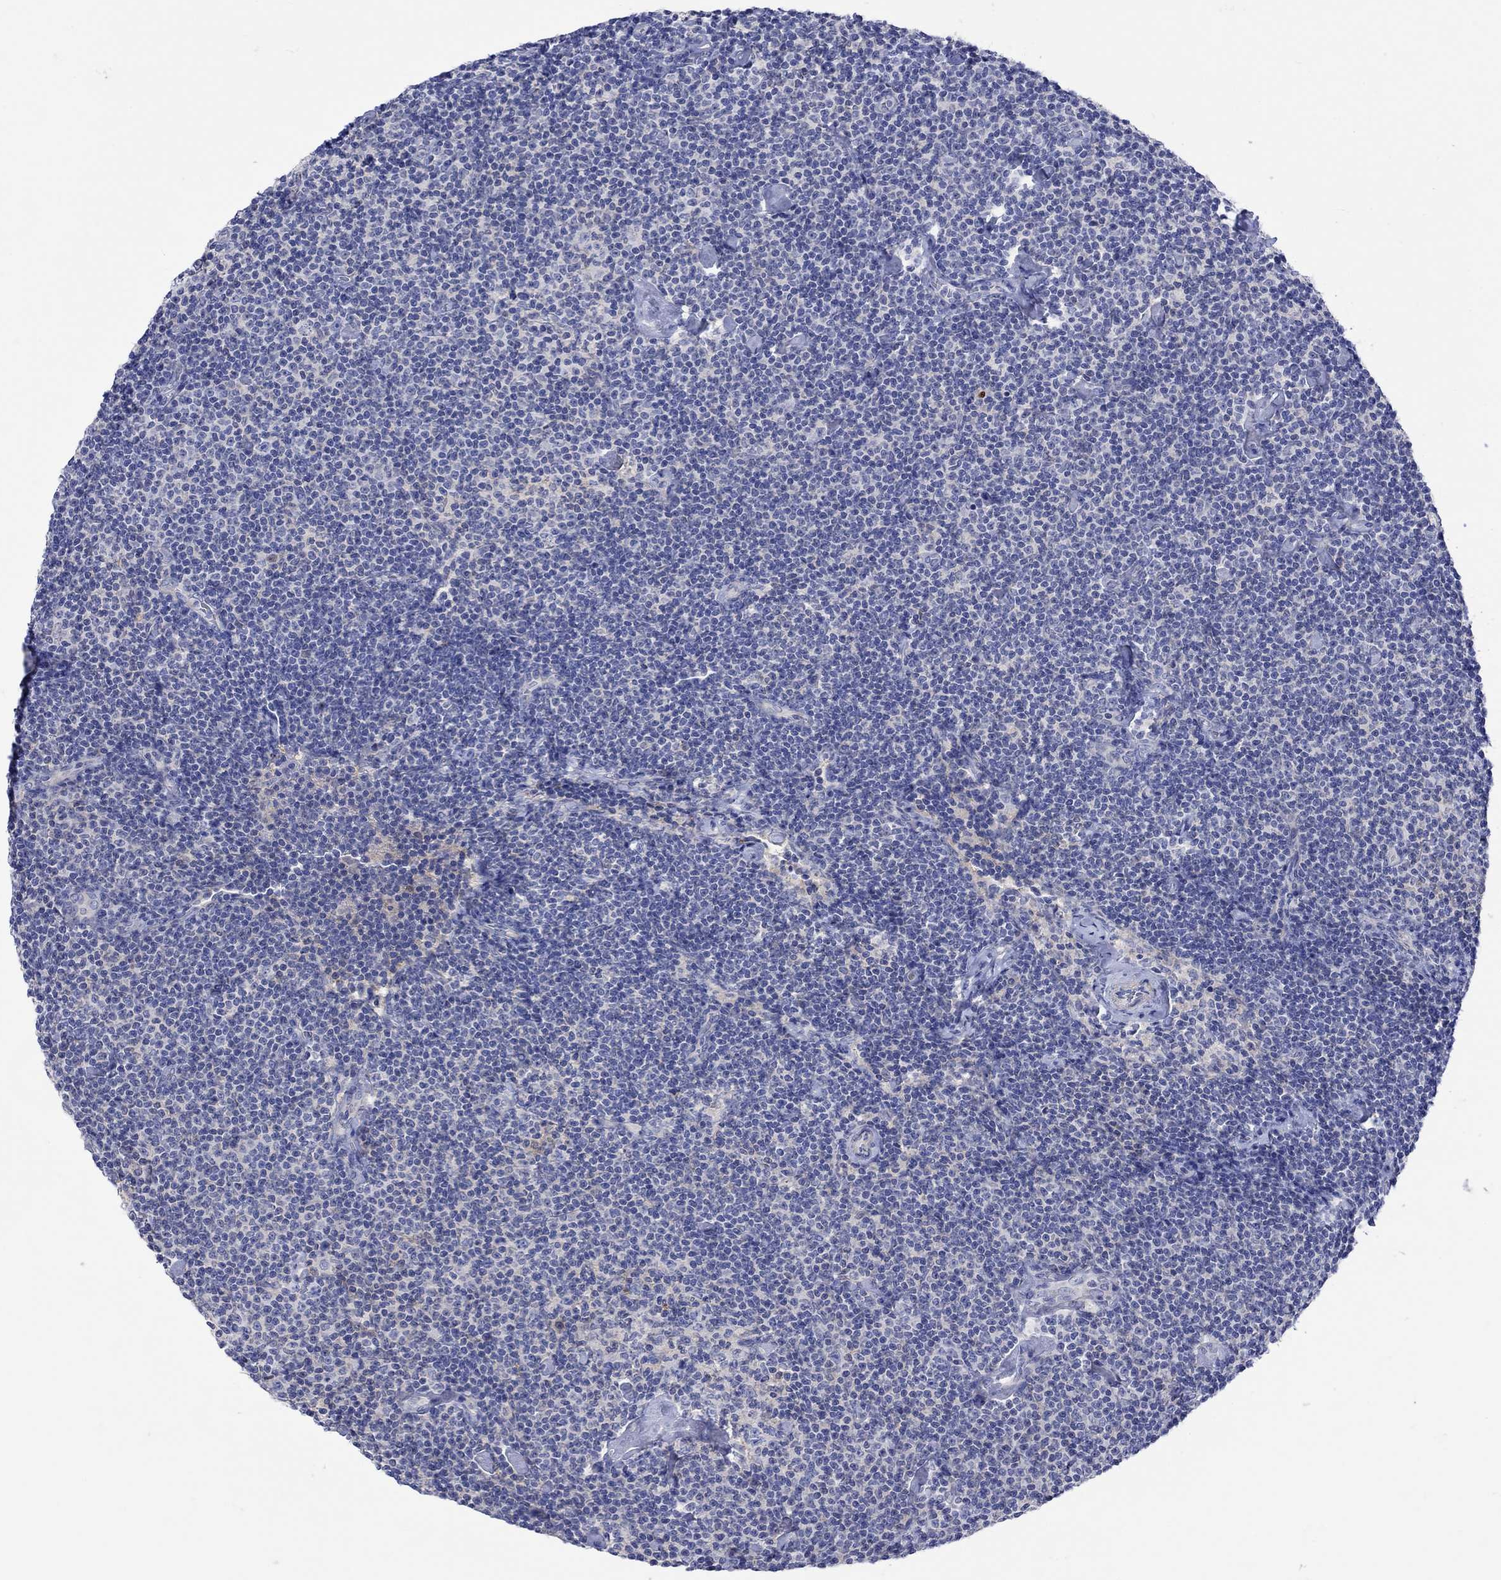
{"staining": {"intensity": "negative", "quantity": "none", "location": "none"}, "tissue": "lymphoma", "cell_type": "Tumor cells", "image_type": "cancer", "snomed": [{"axis": "morphology", "description": "Malignant lymphoma, non-Hodgkin's type, Low grade"}, {"axis": "topography", "description": "Lymph node"}], "caption": "Immunohistochemistry (IHC) photomicrograph of neoplastic tissue: lymphoma stained with DAB shows no significant protein staining in tumor cells.", "gene": "MSI1", "patient": {"sex": "male", "age": 81}}